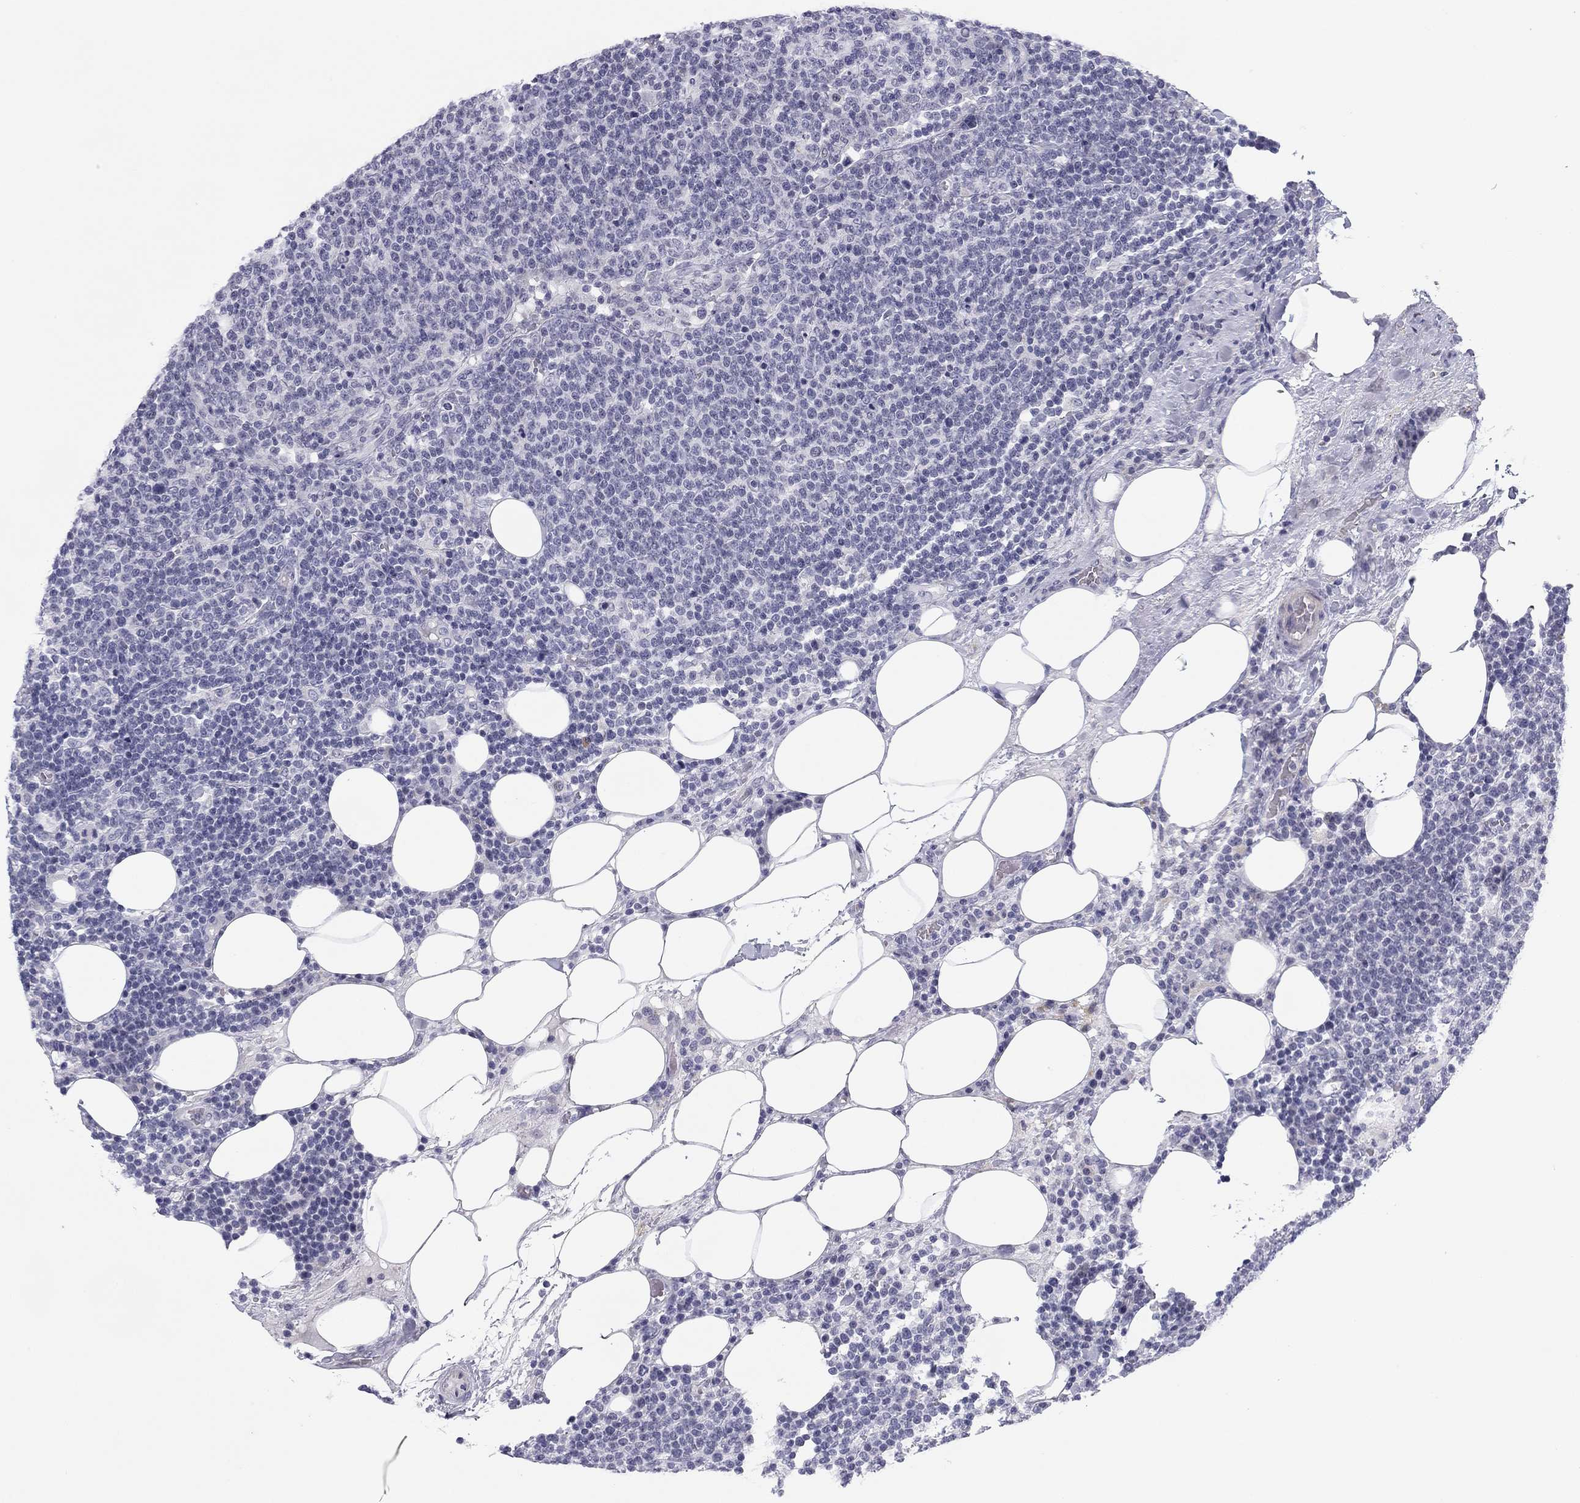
{"staining": {"intensity": "negative", "quantity": "none", "location": "none"}, "tissue": "lymphoma", "cell_type": "Tumor cells", "image_type": "cancer", "snomed": [{"axis": "morphology", "description": "Malignant lymphoma, non-Hodgkin's type, High grade"}, {"axis": "topography", "description": "Lymph node"}], "caption": "High magnification brightfield microscopy of malignant lymphoma, non-Hodgkin's type (high-grade) stained with DAB (3,3'-diaminobenzidine) (brown) and counterstained with hematoxylin (blue): tumor cells show no significant positivity.", "gene": "PRPH", "patient": {"sex": "male", "age": 61}}